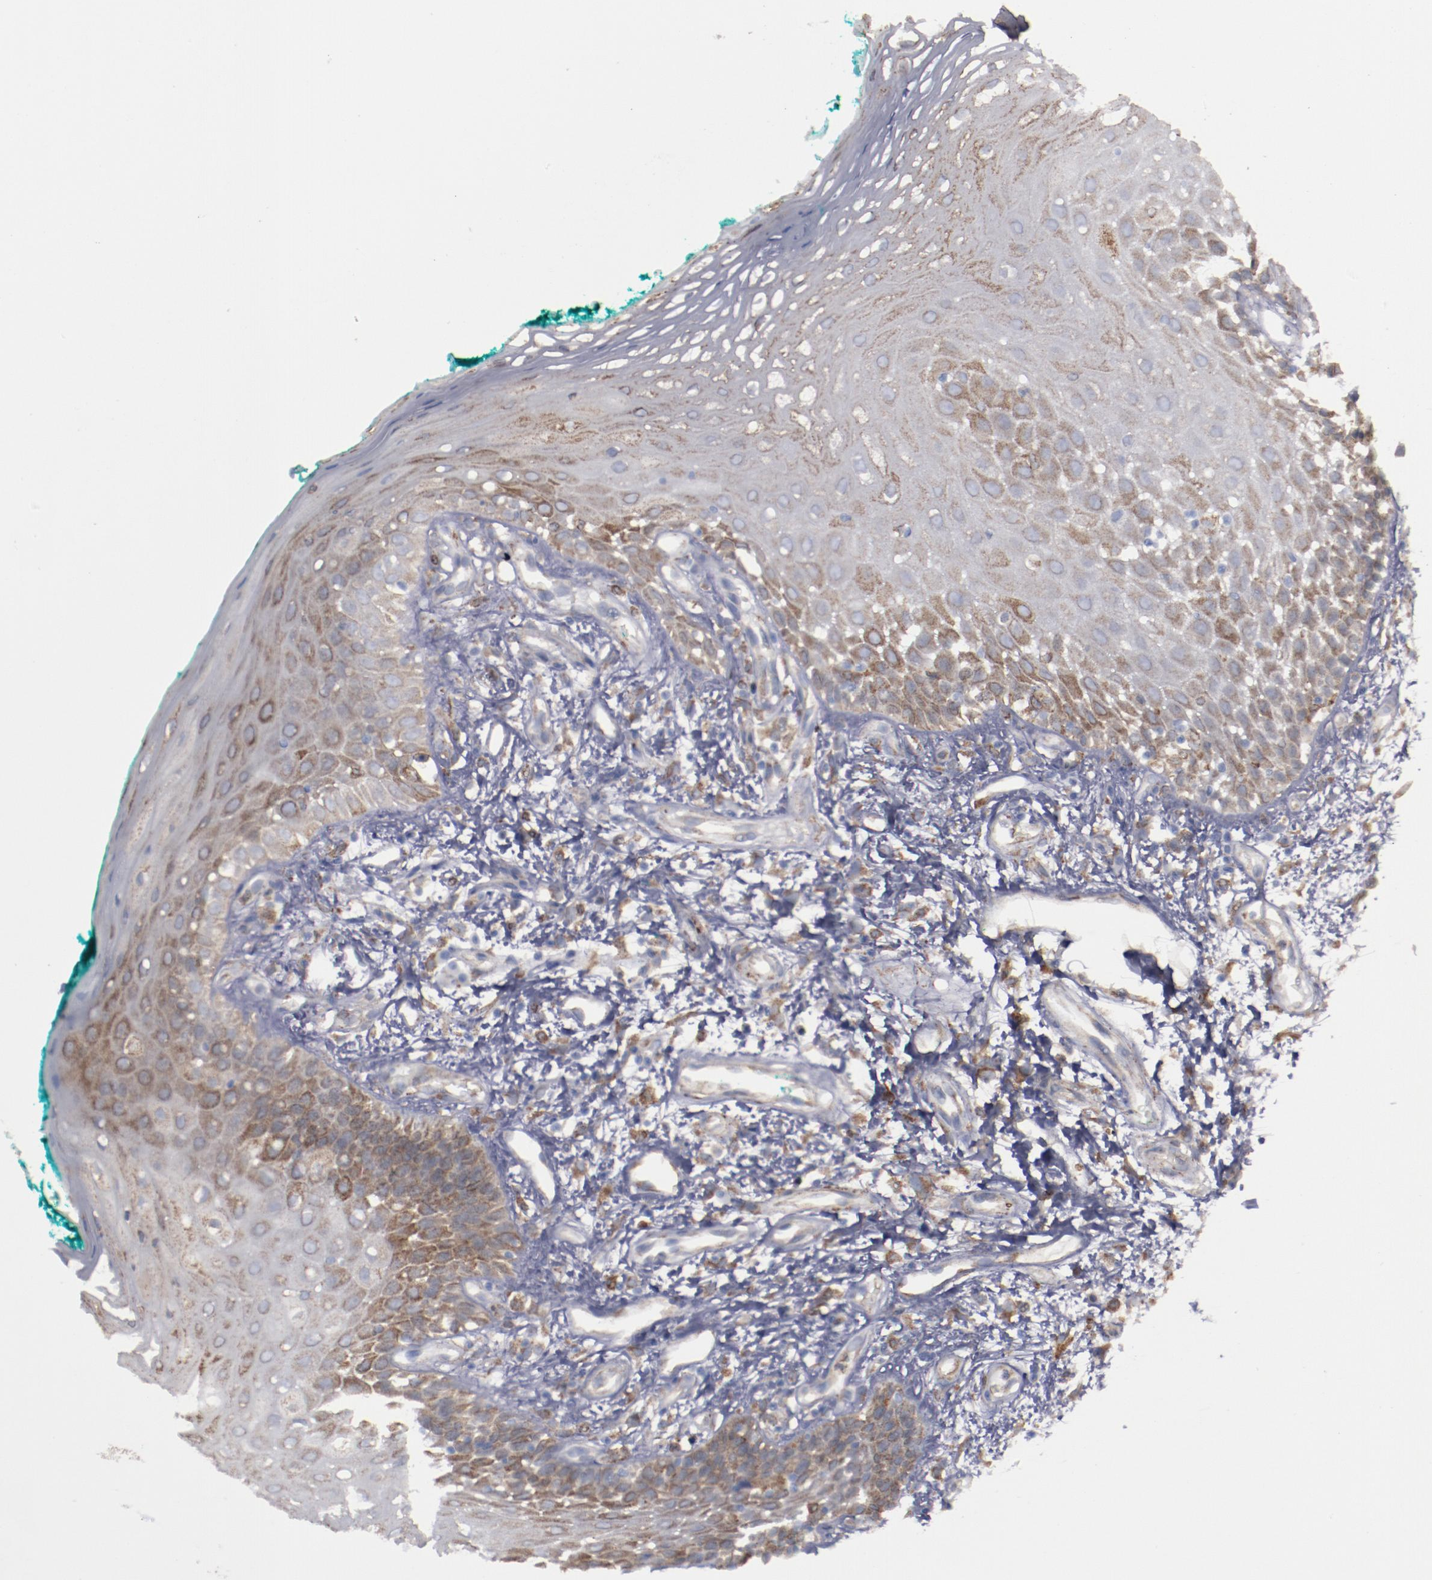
{"staining": {"intensity": "weak", "quantity": "25%-75%", "location": "cytoplasmic/membranous"}, "tissue": "oral mucosa", "cell_type": "Squamous epithelial cells", "image_type": "normal", "snomed": [{"axis": "morphology", "description": "Normal tissue, NOS"}, {"axis": "morphology", "description": "Squamous cell carcinoma, NOS"}, {"axis": "topography", "description": "Skeletal muscle"}, {"axis": "topography", "description": "Oral tissue"}, {"axis": "topography", "description": "Head-Neck"}], "caption": "Protein expression analysis of unremarkable human oral mucosa reveals weak cytoplasmic/membranous expression in about 25%-75% of squamous epithelial cells. The staining was performed using DAB (3,3'-diaminobenzidine) to visualize the protein expression in brown, while the nuclei were stained in blue with hematoxylin (Magnification: 20x).", "gene": "ERLIN2", "patient": {"sex": "female", "age": 84}}